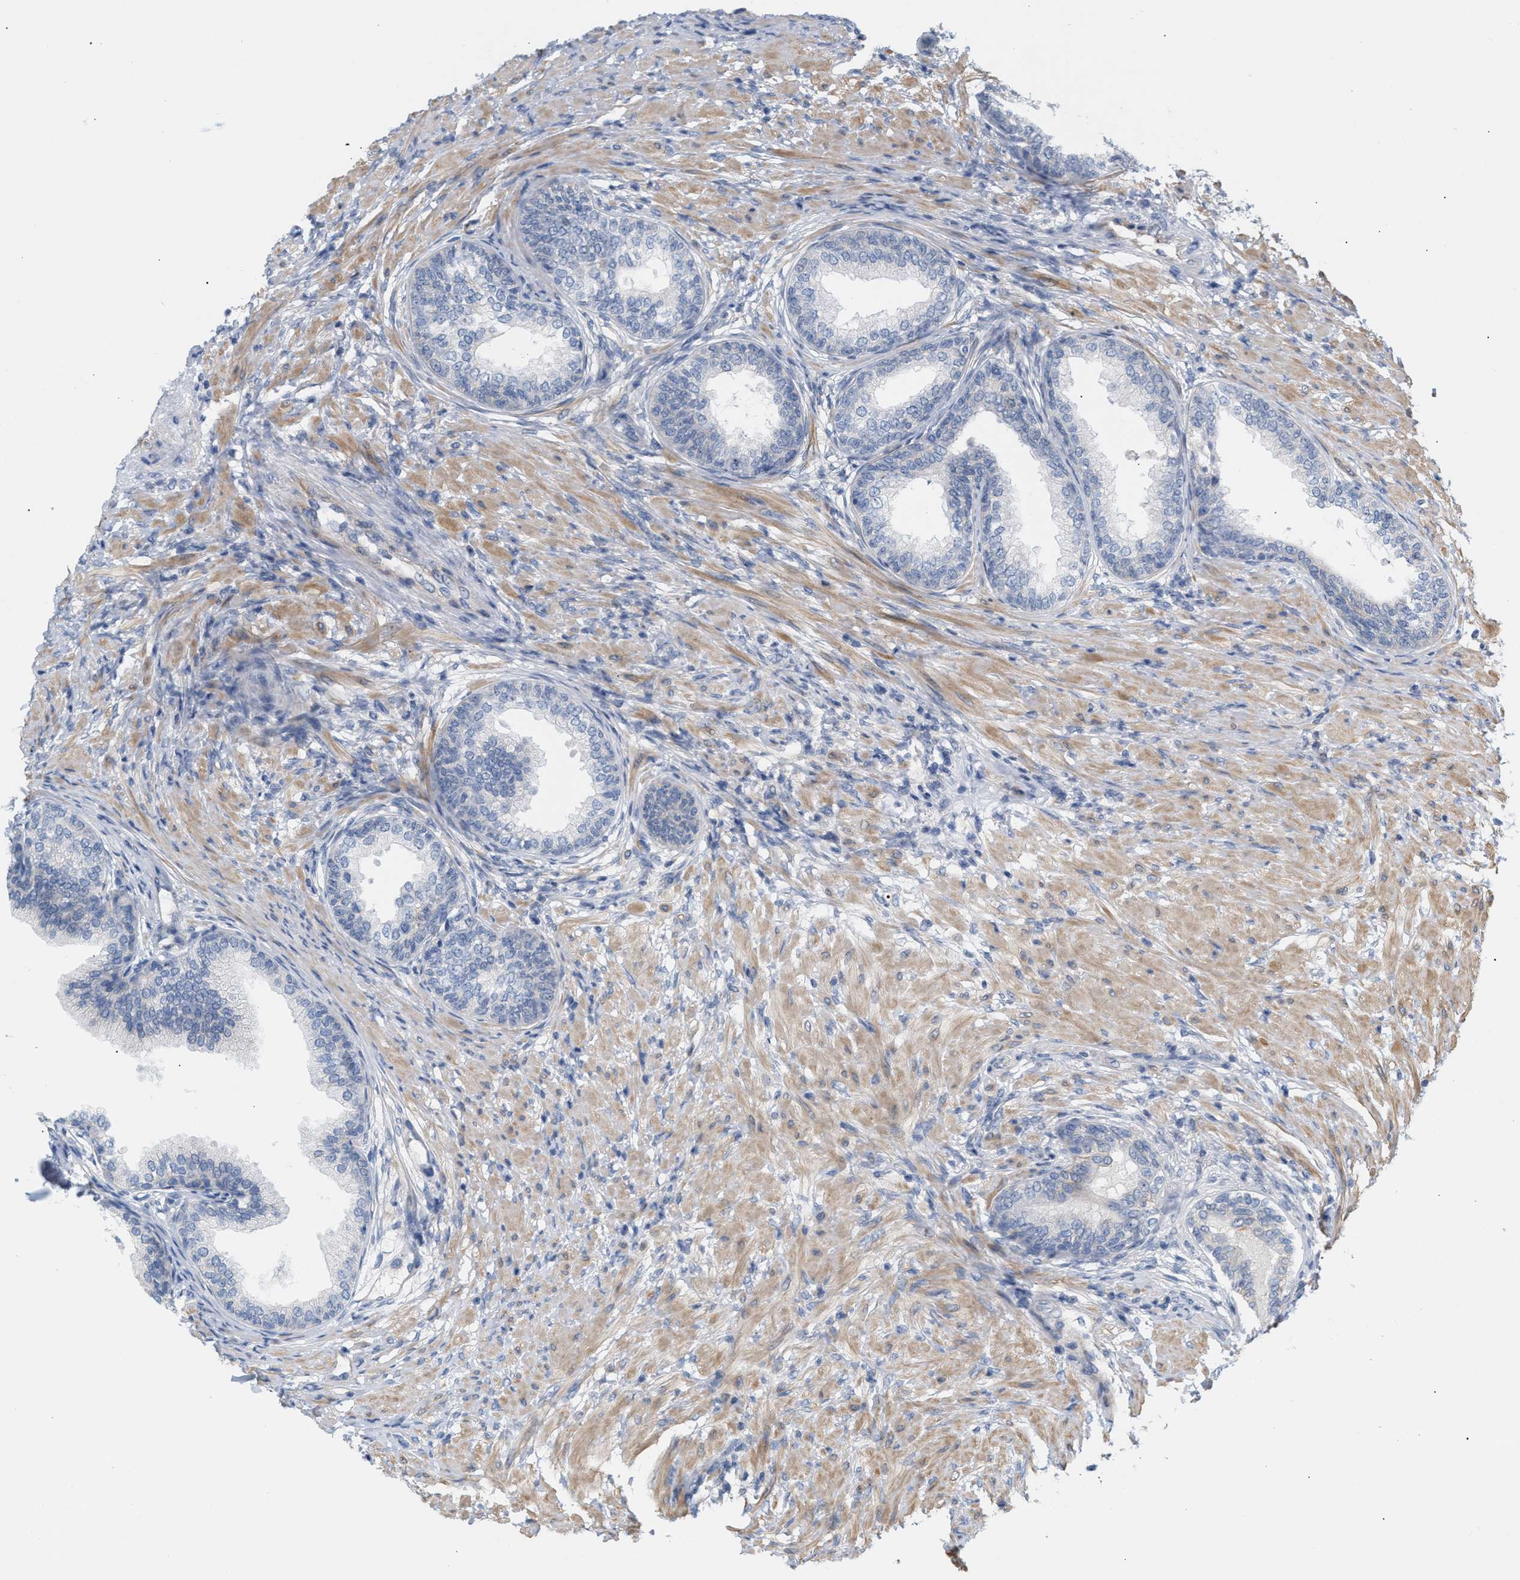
{"staining": {"intensity": "negative", "quantity": "none", "location": "none"}, "tissue": "prostate", "cell_type": "Glandular cells", "image_type": "normal", "snomed": [{"axis": "morphology", "description": "Normal tissue, NOS"}, {"axis": "topography", "description": "Prostate"}], "caption": "Immunohistochemical staining of benign prostate shows no significant staining in glandular cells. (DAB immunohistochemistry, high magnification).", "gene": "LRCH1", "patient": {"sex": "male", "age": 76}}